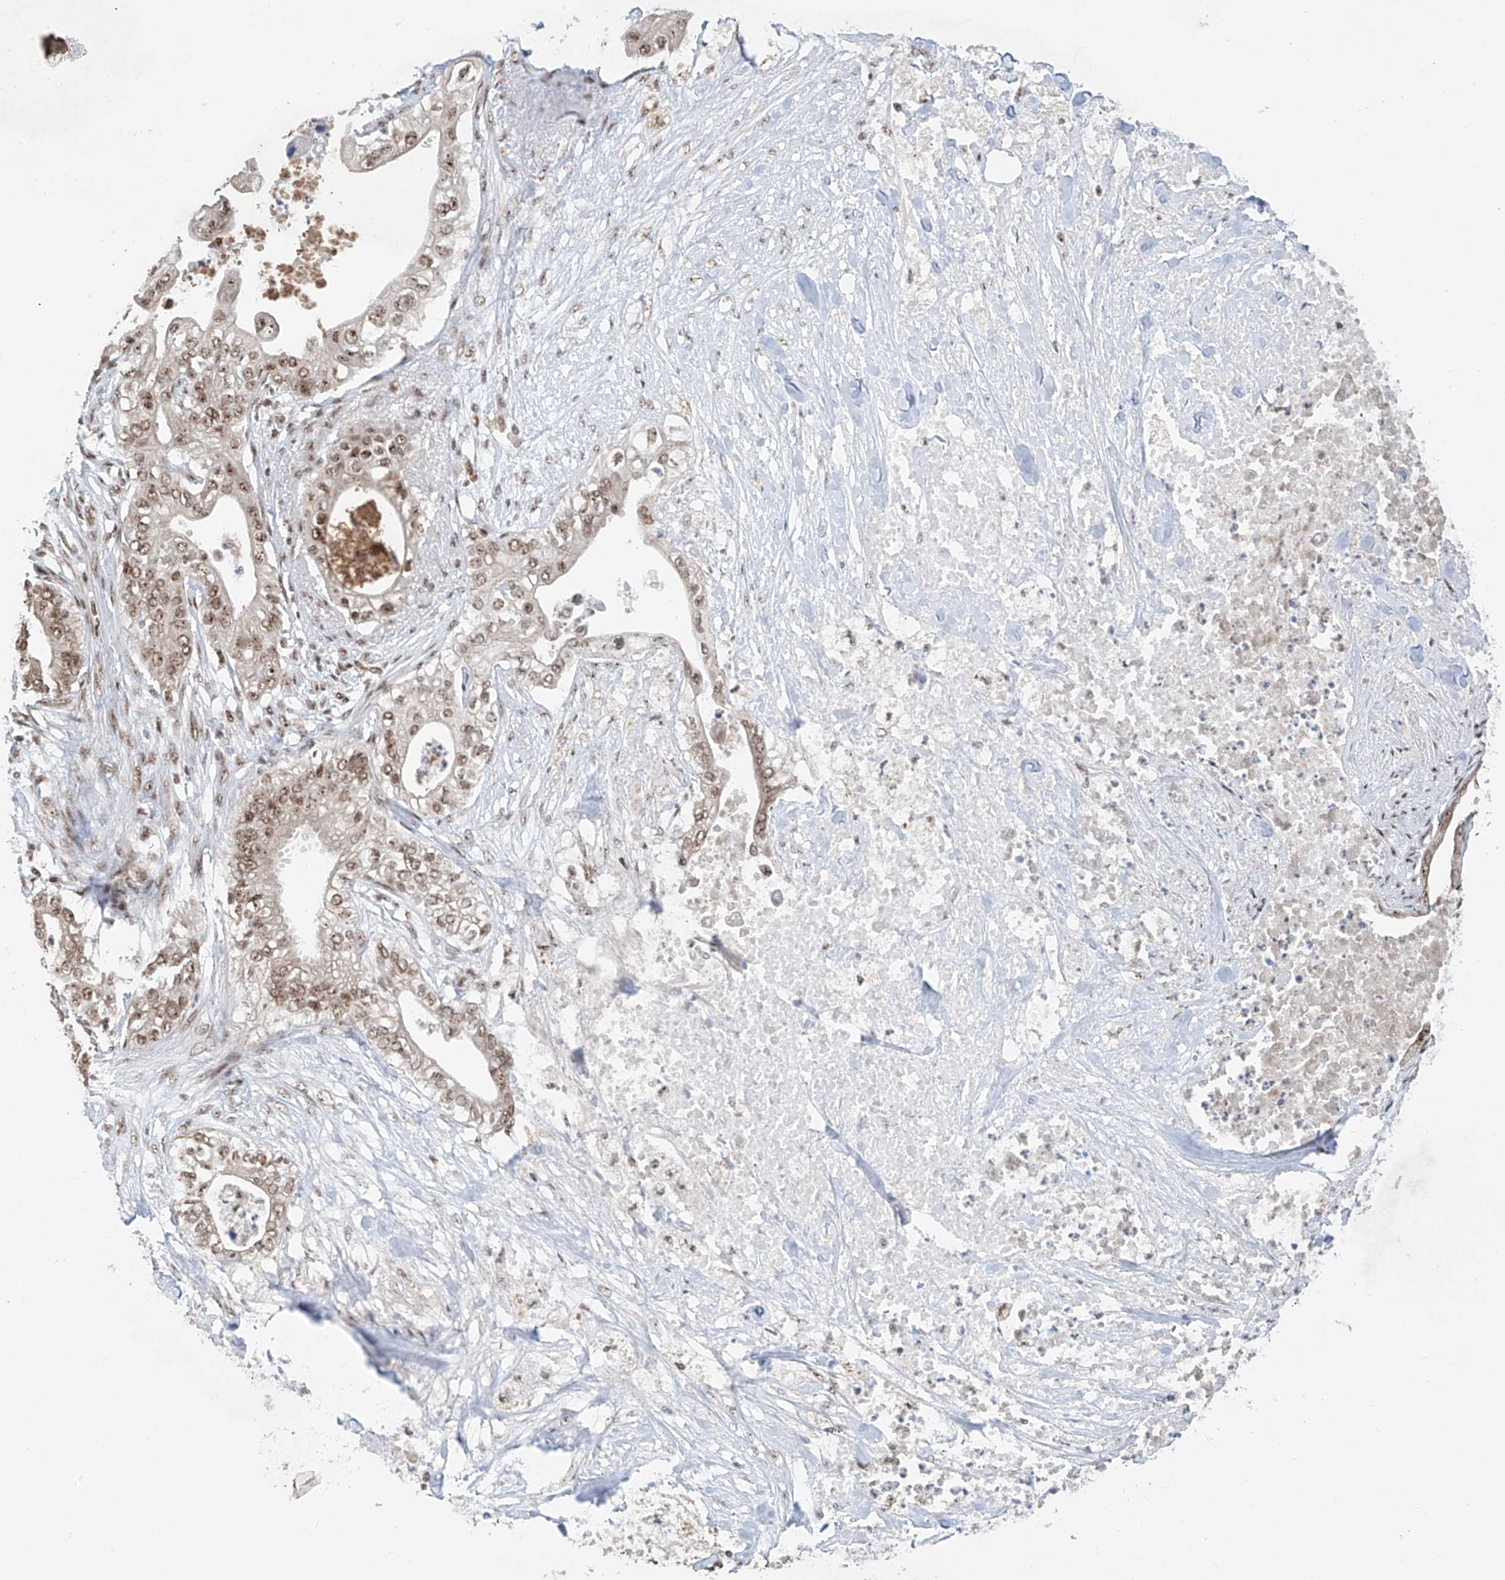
{"staining": {"intensity": "moderate", "quantity": ">75%", "location": "nuclear"}, "tissue": "pancreatic cancer", "cell_type": "Tumor cells", "image_type": "cancer", "snomed": [{"axis": "morphology", "description": "Adenocarcinoma, NOS"}, {"axis": "topography", "description": "Pancreas"}], "caption": "The immunohistochemical stain labels moderate nuclear staining in tumor cells of pancreatic cancer (adenocarcinoma) tissue. (Brightfield microscopy of DAB IHC at high magnification).", "gene": "RPAIN", "patient": {"sex": "female", "age": 78}}